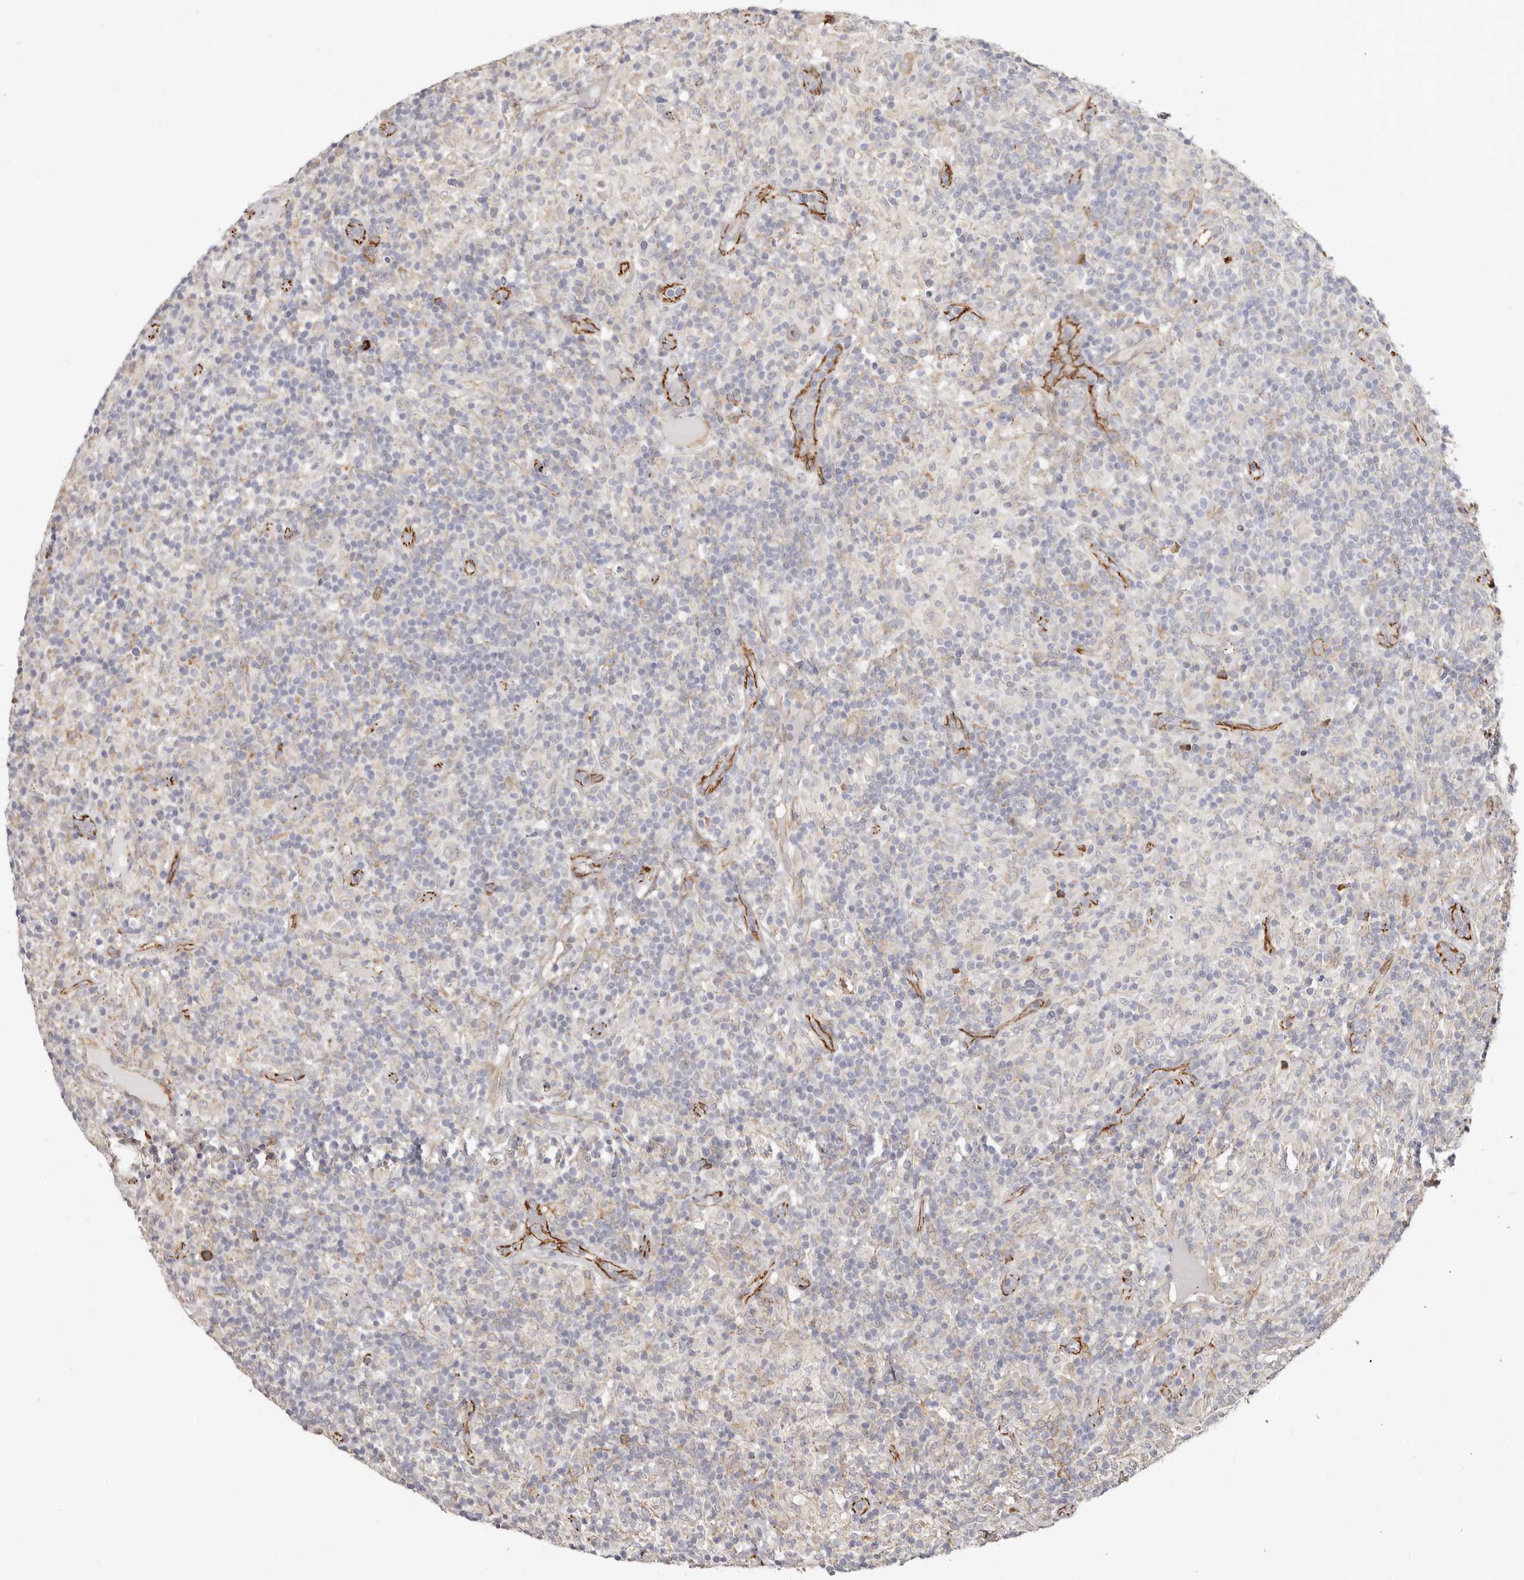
{"staining": {"intensity": "negative", "quantity": "none", "location": "none"}, "tissue": "lymphoma", "cell_type": "Tumor cells", "image_type": "cancer", "snomed": [{"axis": "morphology", "description": "Hodgkin's disease, NOS"}, {"axis": "topography", "description": "Lymph node"}], "caption": "Tumor cells show no significant protein expression in lymphoma.", "gene": "CTNNB1", "patient": {"sex": "male", "age": 70}}